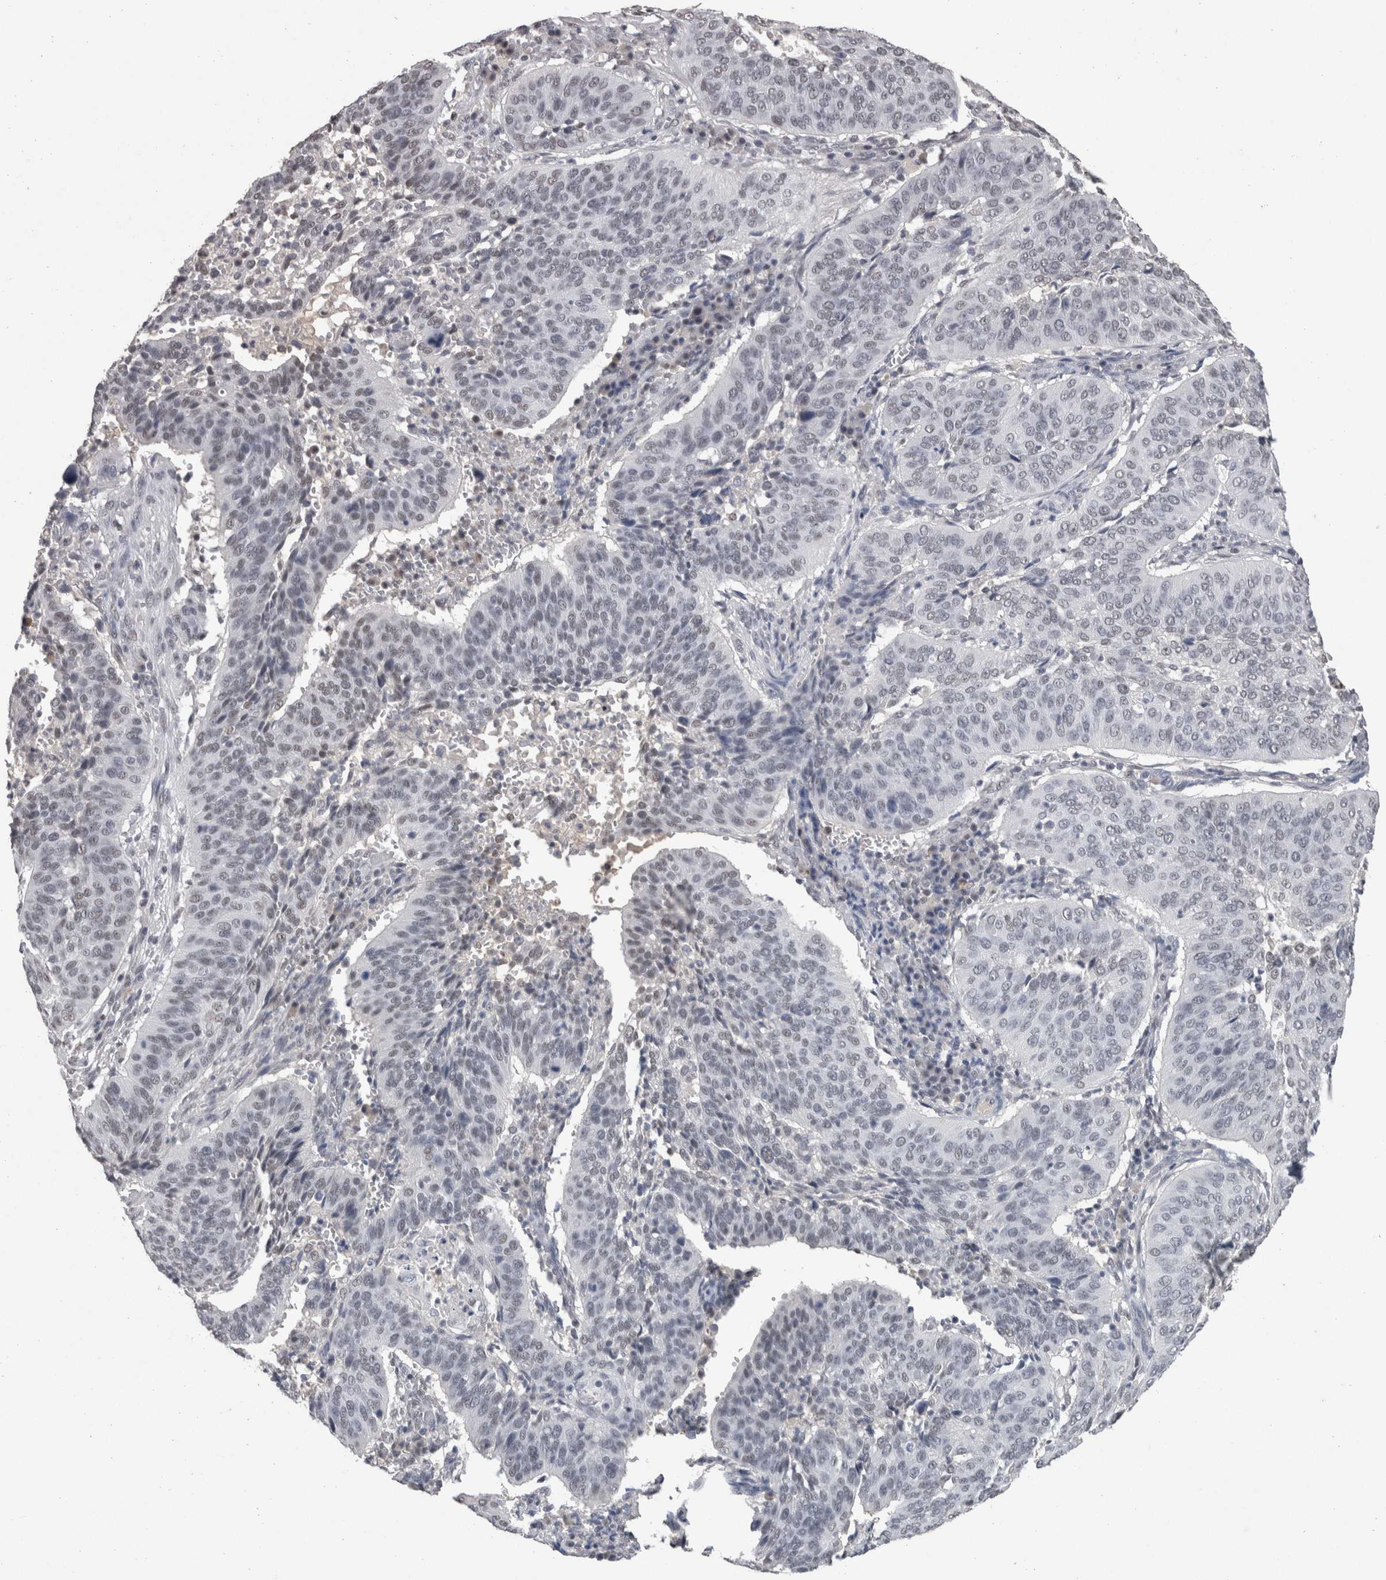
{"staining": {"intensity": "weak", "quantity": "25%-75%", "location": "nuclear"}, "tissue": "cervical cancer", "cell_type": "Tumor cells", "image_type": "cancer", "snomed": [{"axis": "morphology", "description": "Normal tissue, NOS"}, {"axis": "morphology", "description": "Squamous cell carcinoma, NOS"}, {"axis": "topography", "description": "Cervix"}], "caption": "IHC (DAB (3,3'-diaminobenzidine)) staining of squamous cell carcinoma (cervical) reveals weak nuclear protein positivity in approximately 25%-75% of tumor cells.", "gene": "DDX17", "patient": {"sex": "female", "age": 39}}